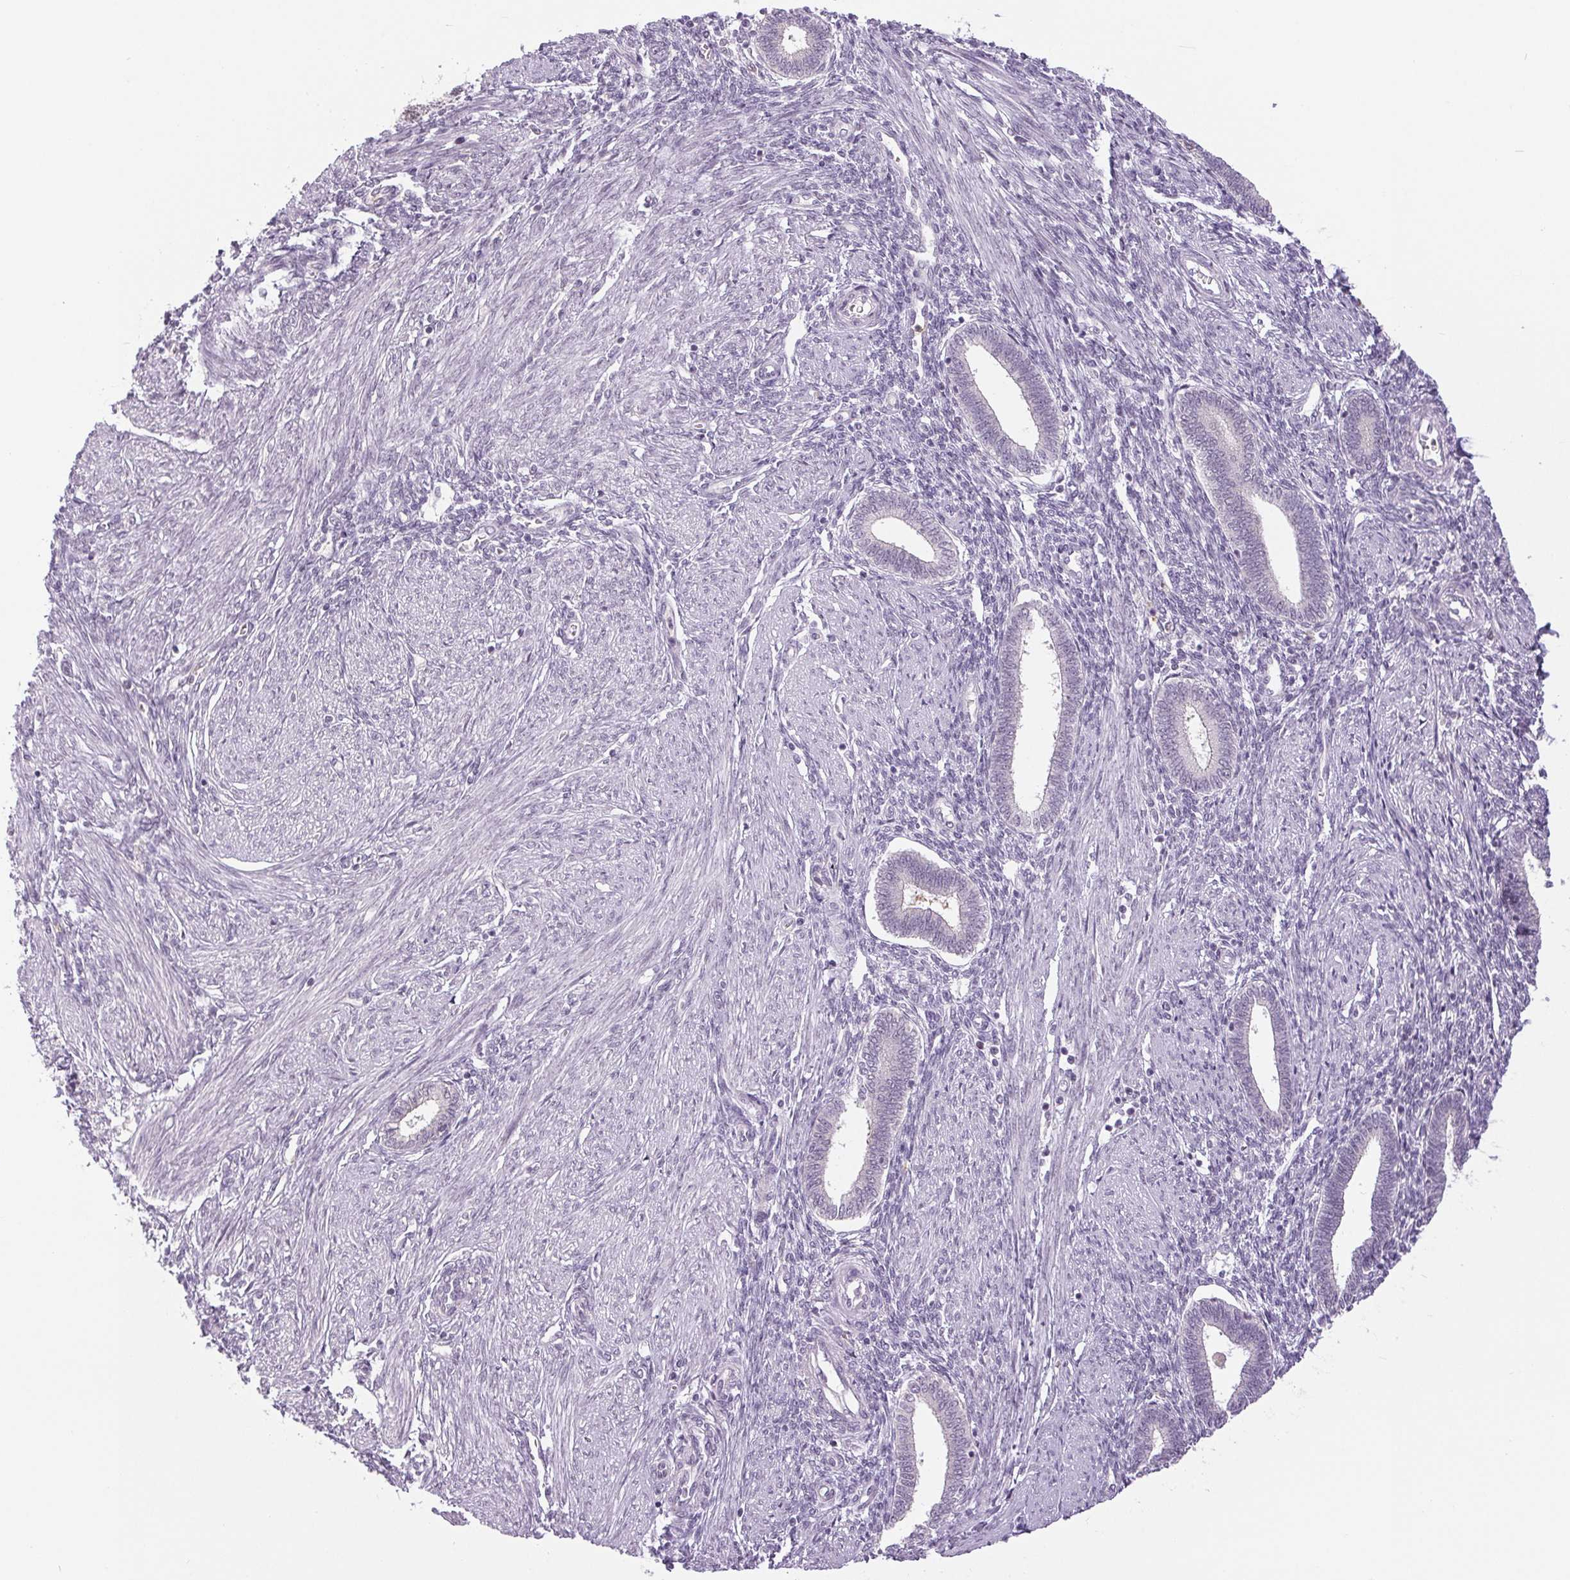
{"staining": {"intensity": "negative", "quantity": "none", "location": "none"}, "tissue": "endometrium", "cell_type": "Cells in endometrial stroma", "image_type": "normal", "snomed": [{"axis": "morphology", "description": "Normal tissue, NOS"}, {"axis": "topography", "description": "Endometrium"}], "caption": "This is a histopathology image of immunohistochemistry (IHC) staining of benign endometrium, which shows no positivity in cells in endometrial stroma. (Brightfield microscopy of DAB (3,3'-diaminobenzidine) IHC at high magnification).", "gene": "SMIM6", "patient": {"sex": "female", "age": 42}}